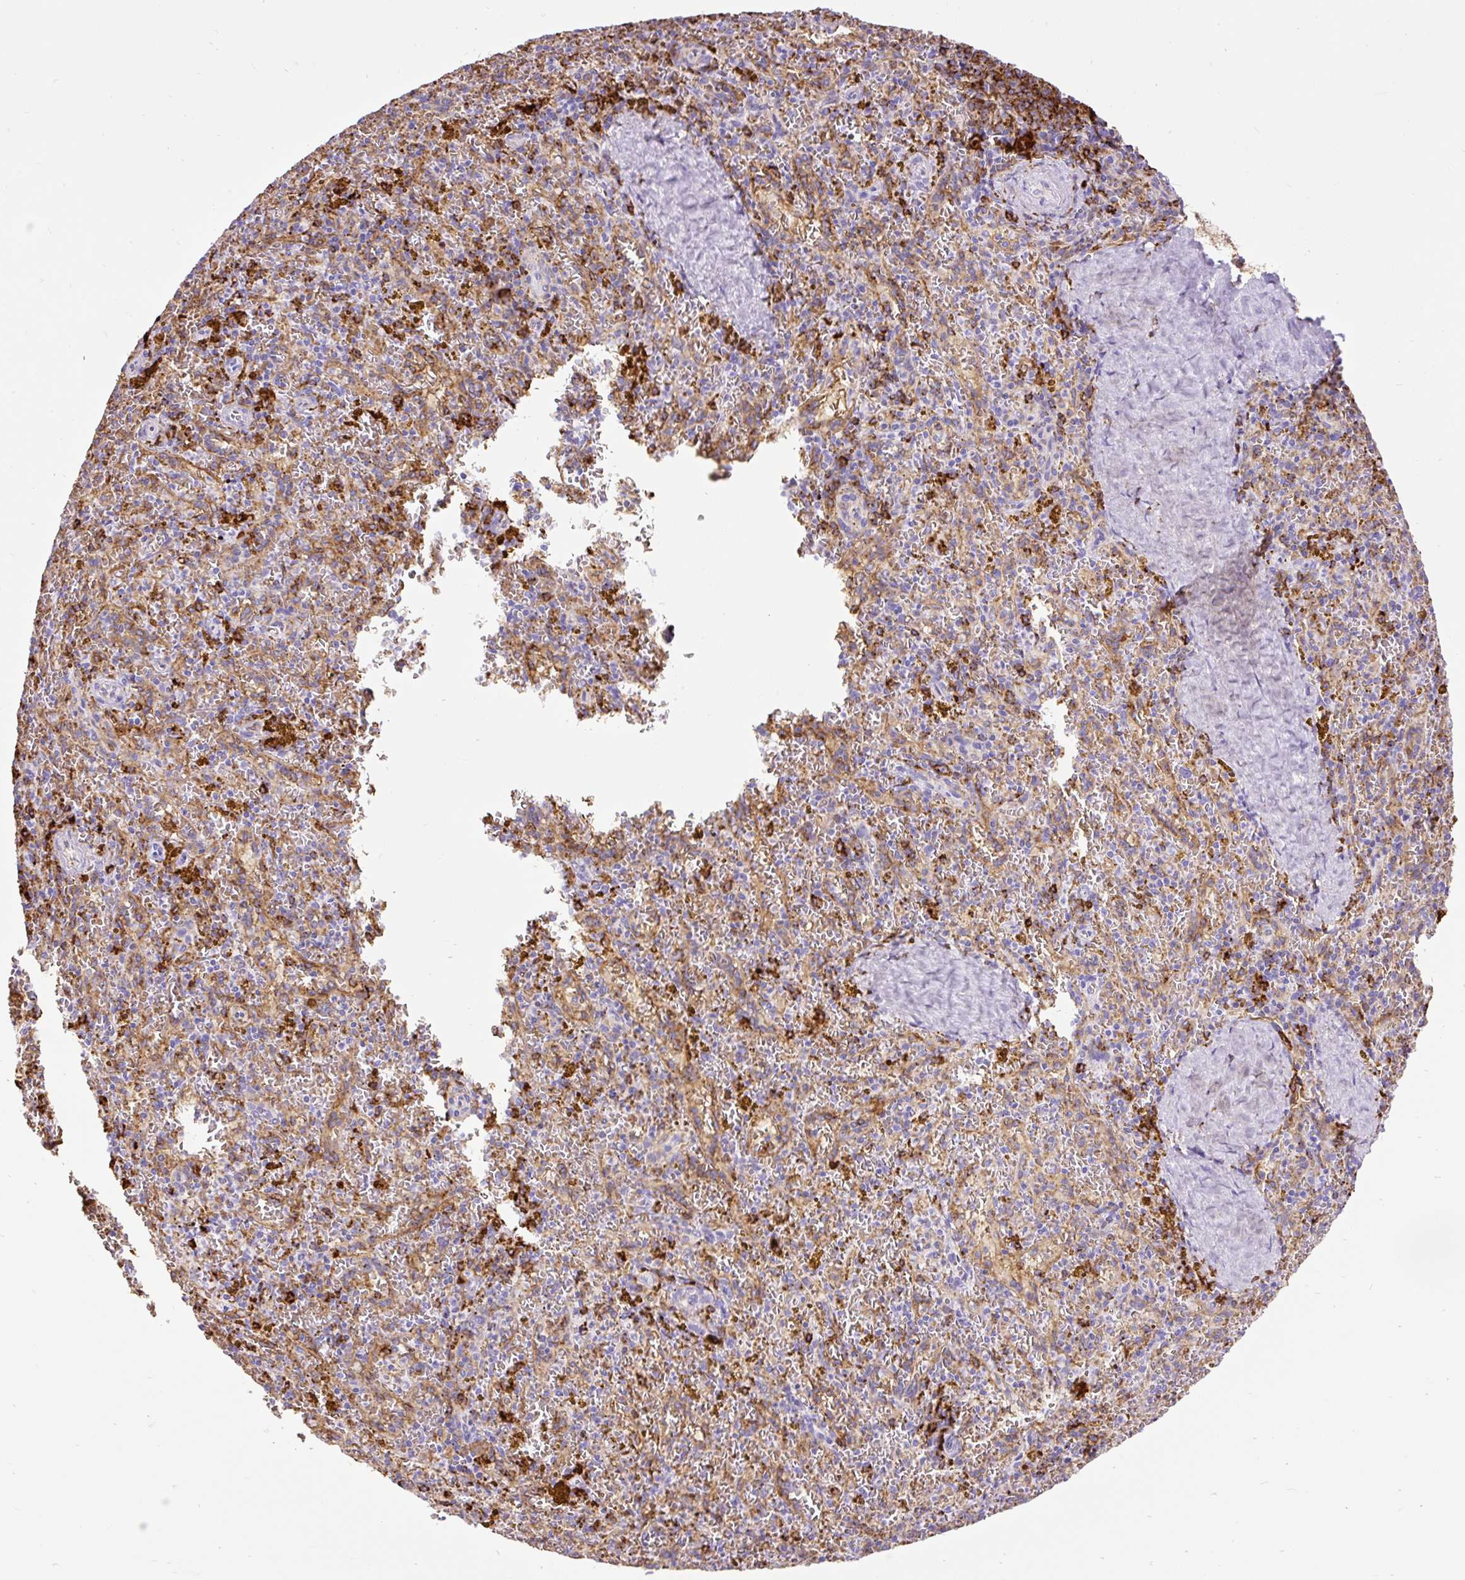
{"staining": {"intensity": "negative", "quantity": "none", "location": "none"}, "tissue": "spleen", "cell_type": "Cells in red pulp", "image_type": "normal", "snomed": [{"axis": "morphology", "description": "Normal tissue, NOS"}, {"axis": "topography", "description": "Spleen"}], "caption": "Immunohistochemistry micrograph of normal spleen stained for a protein (brown), which displays no staining in cells in red pulp.", "gene": "HLA", "patient": {"sex": "male", "age": 57}}